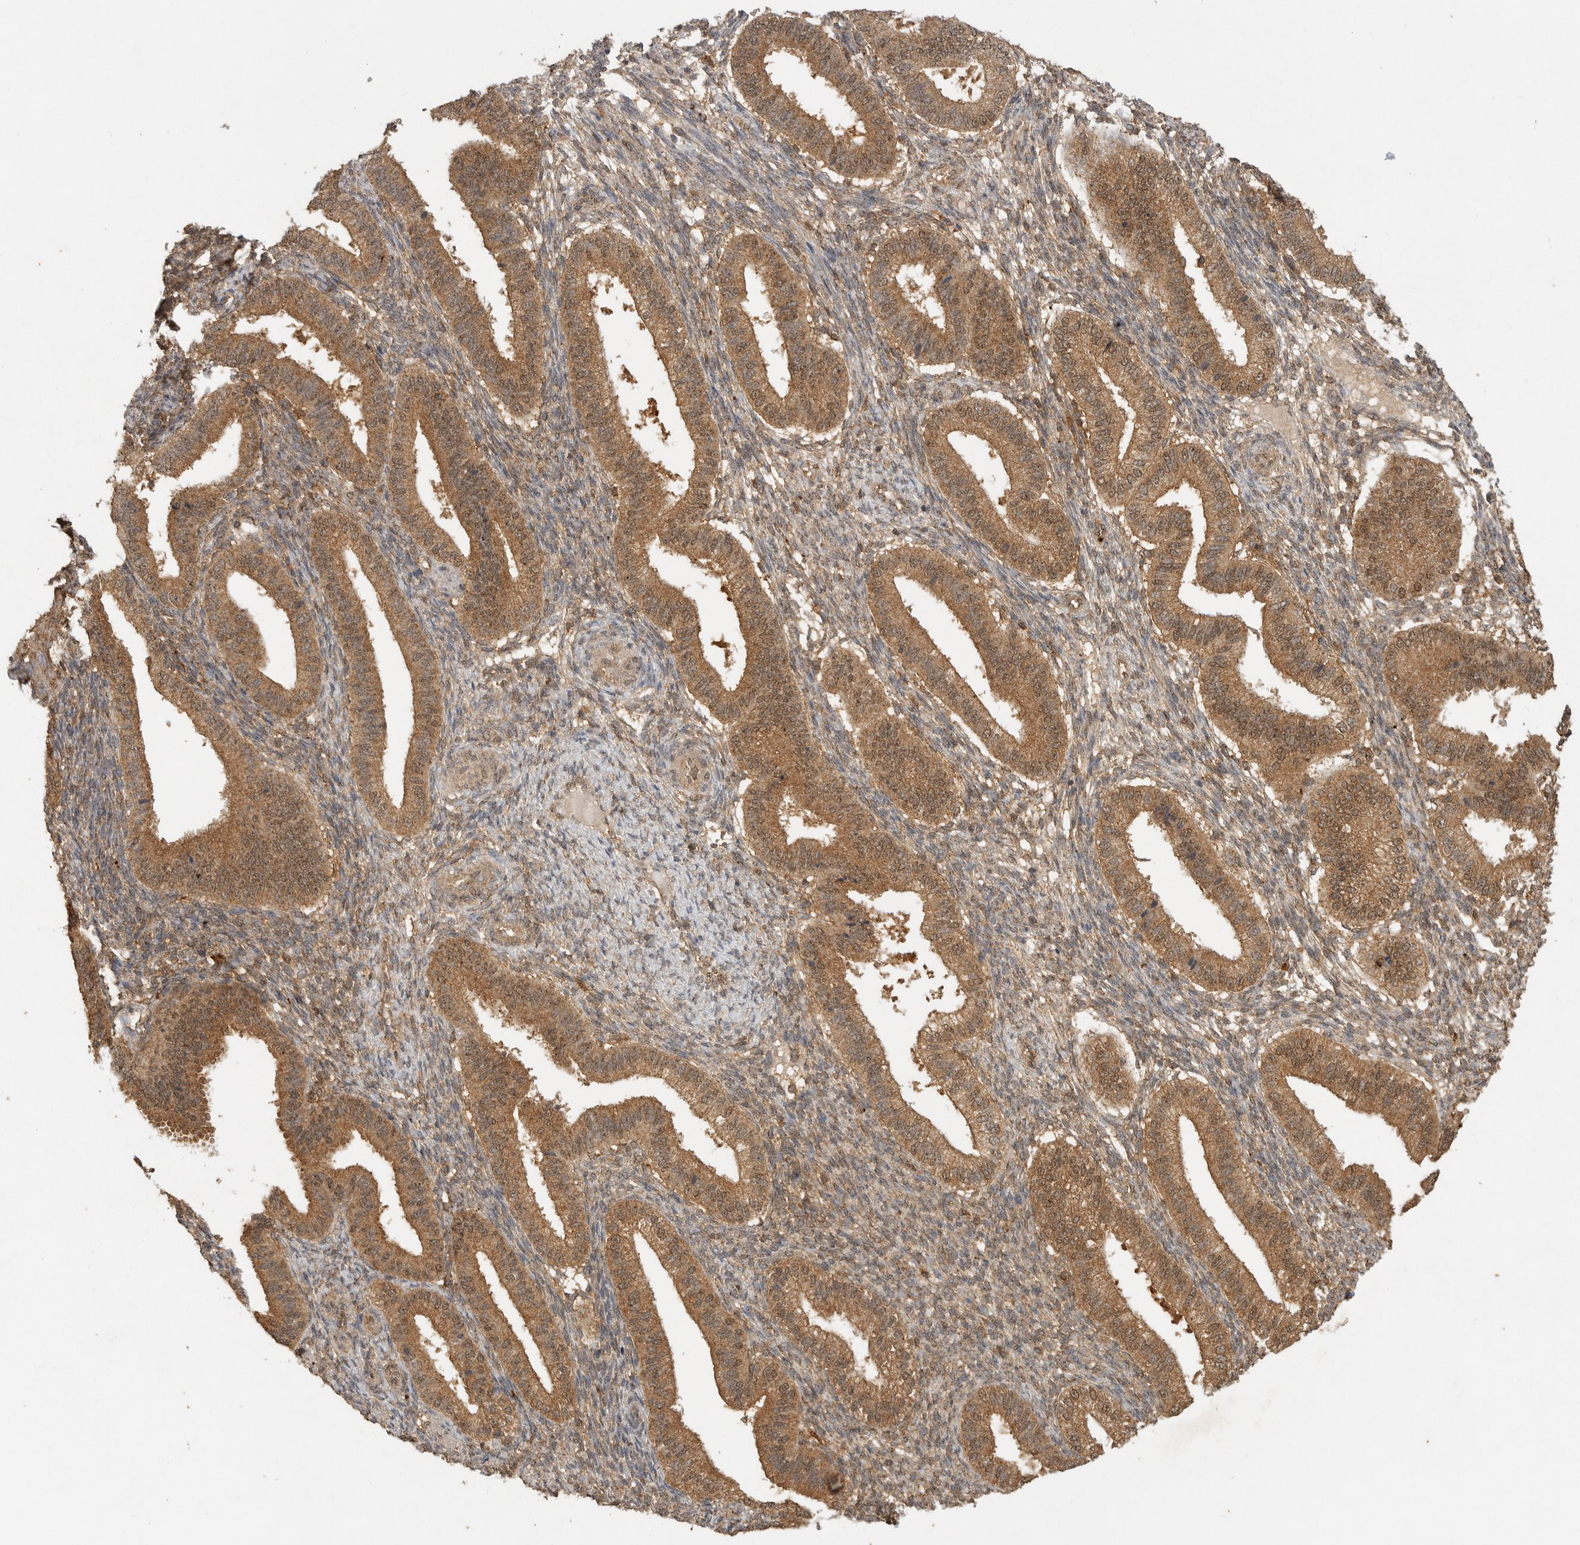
{"staining": {"intensity": "weak", "quantity": ">75%", "location": "cytoplasmic/membranous"}, "tissue": "endometrium", "cell_type": "Cells in endometrial stroma", "image_type": "normal", "snomed": [{"axis": "morphology", "description": "Normal tissue, NOS"}, {"axis": "topography", "description": "Endometrium"}], "caption": "Immunohistochemistry photomicrograph of unremarkable endometrium: human endometrium stained using IHC reveals low levels of weak protein expression localized specifically in the cytoplasmic/membranous of cells in endometrial stroma, appearing as a cytoplasmic/membranous brown color.", "gene": "ICOSLG", "patient": {"sex": "female", "age": 39}}